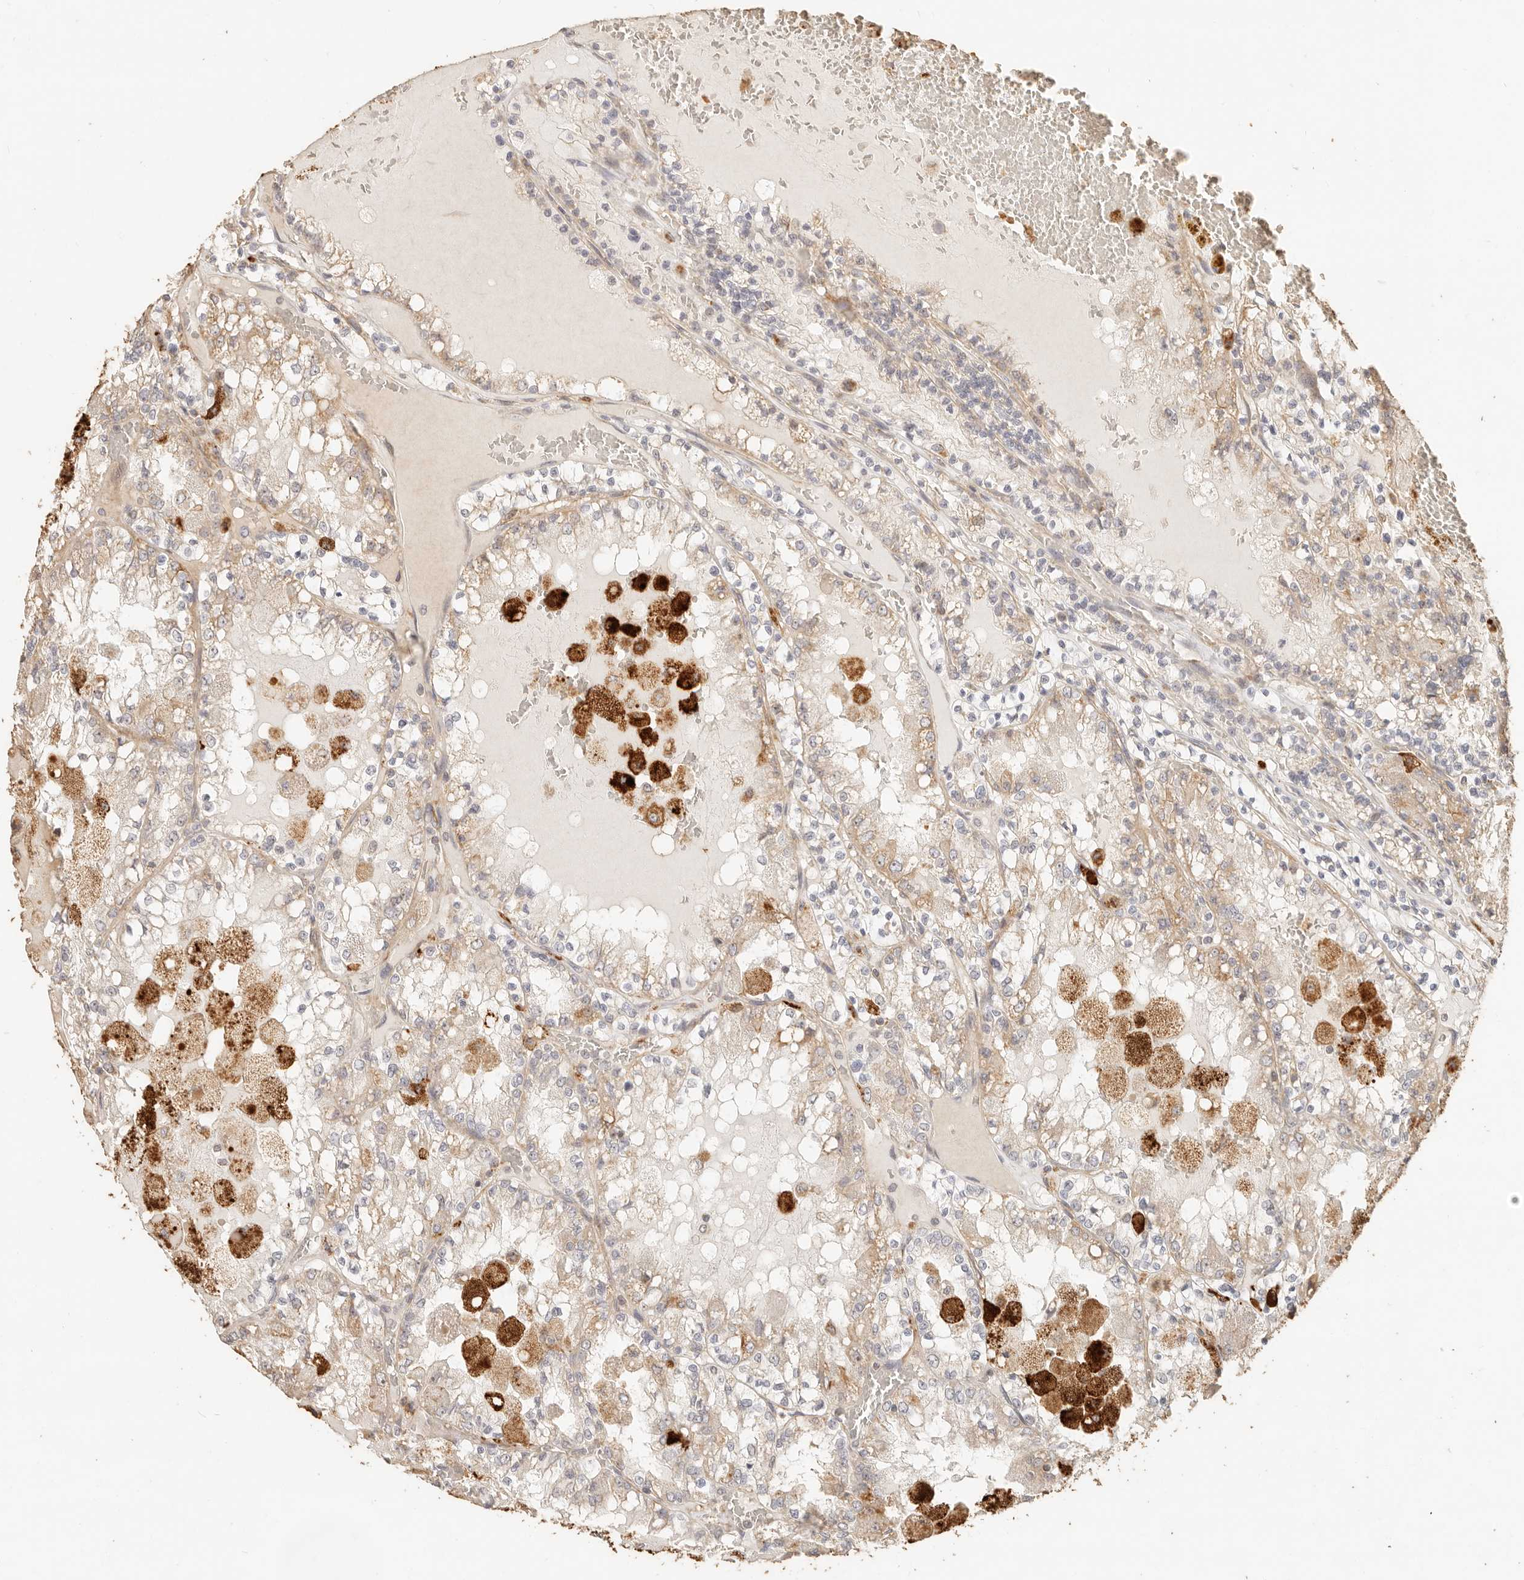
{"staining": {"intensity": "weak", "quantity": ">75%", "location": "cytoplasmic/membranous"}, "tissue": "renal cancer", "cell_type": "Tumor cells", "image_type": "cancer", "snomed": [{"axis": "morphology", "description": "Adenocarcinoma, NOS"}, {"axis": "topography", "description": "Kidney"}], "caption": "Brown immunohistochemical staining in adenocarcinoma (renal) exhibits weak cytoplasmic/membranous expression in about >75% of tumor cells.", "gene": "PTPN22", "patient": {"sex": "female", "age": 56}}